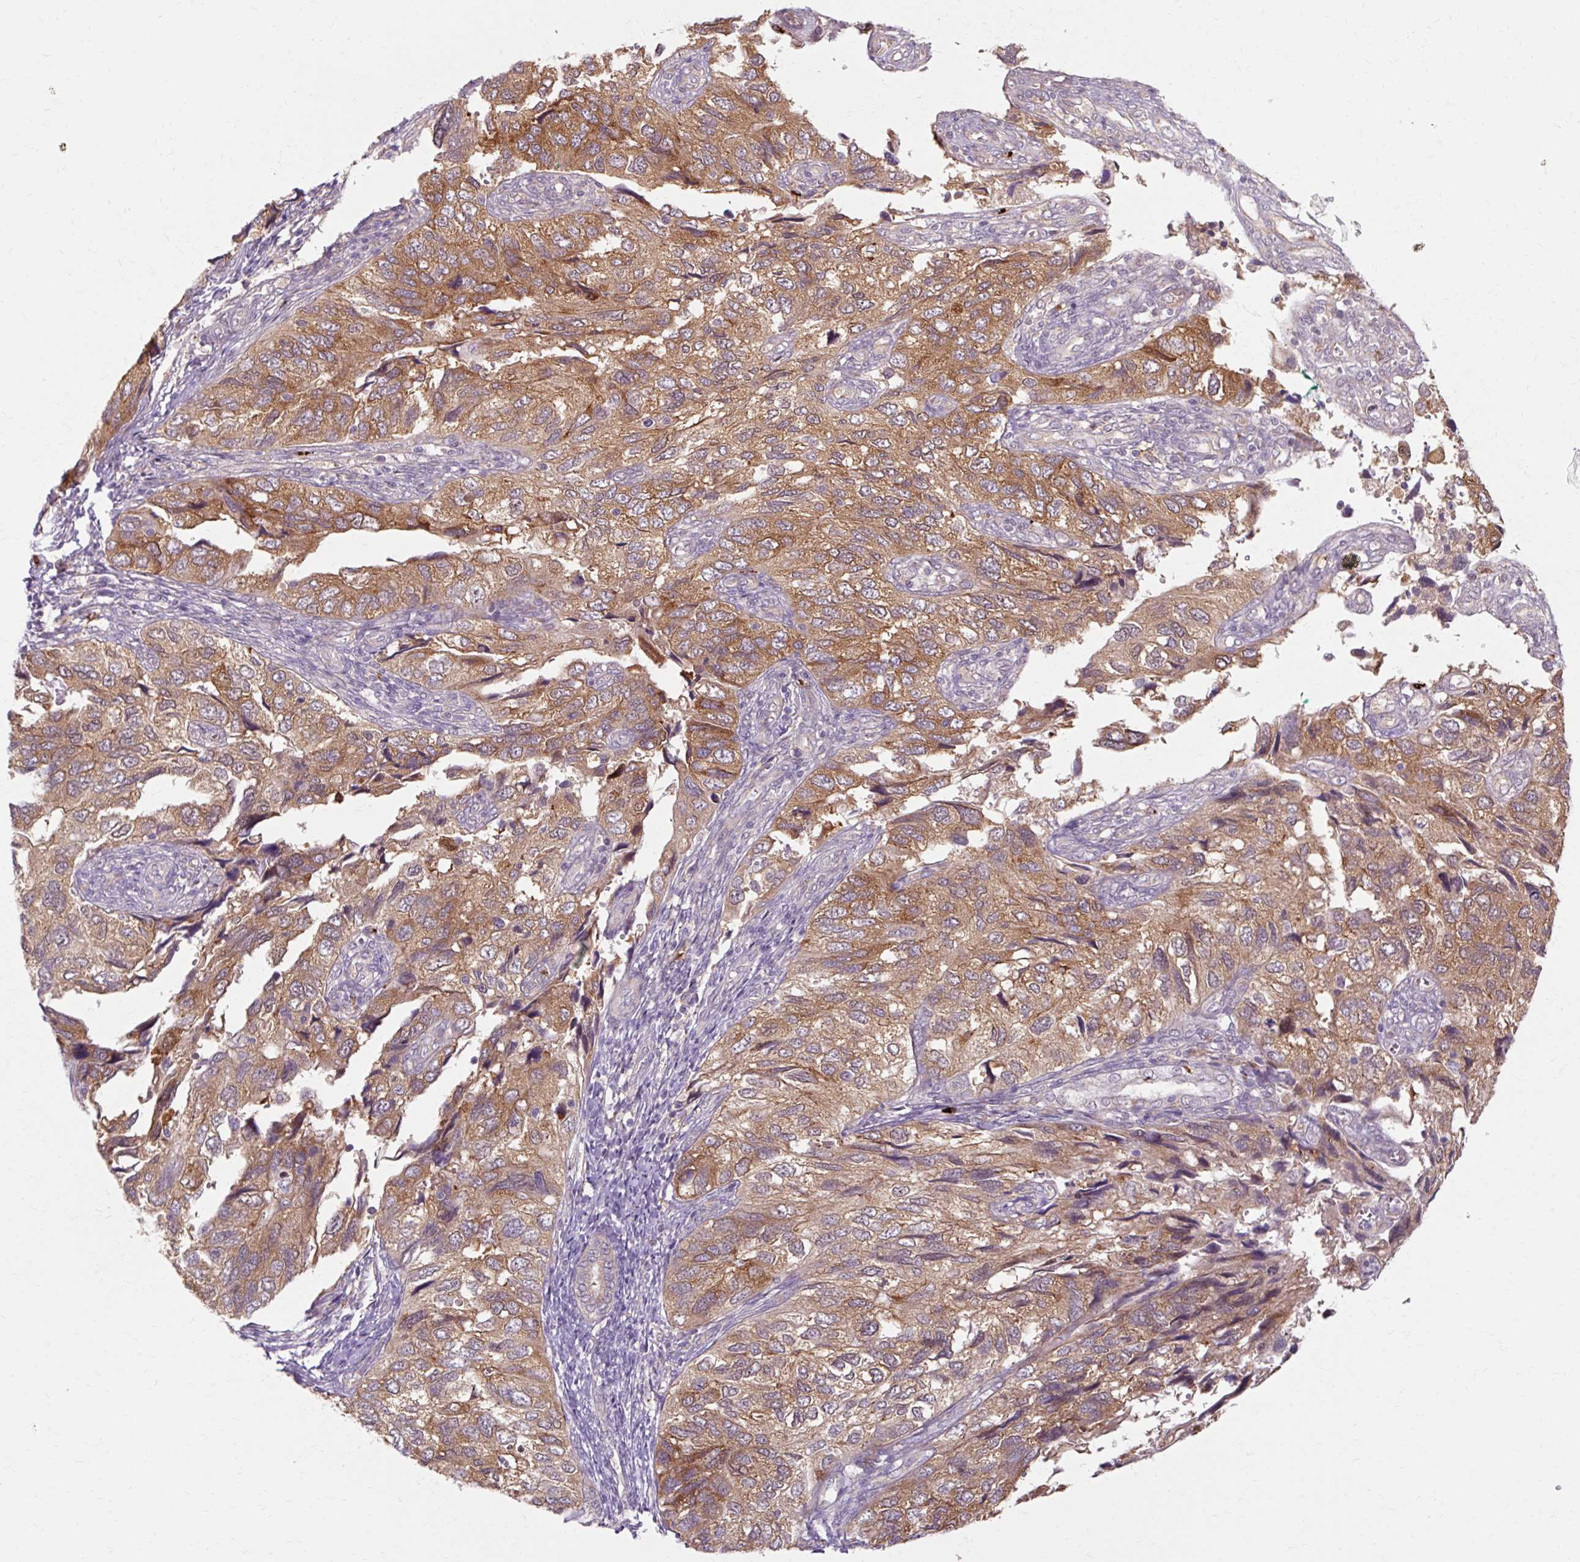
{"staining": {"intensity": "moderate", "quantity": ">75%", "location": "cytoplasmic/membranous"}, "tissue": "endometrial cancer", "cell_type": "Tumor cells", "image_type": "cancer", "snomed": [{"axis": "morphology", "description": "Carcinoma, NOS"}, {"axis": "topography", "description": "Uterus"}], "caption": "An immunohistochemistry (IHC) histopathology image of neoplastic tissue is shown. Protein staining in brown highlights moderate cytoplasmic/membranous positivity in carcinoma (endometrial) within tumor cells. The protein is shown in brown color, while the nuclei are stained blue.", "gene": "GEMIN2", "patient": {"sex": "female", "age": 76}}